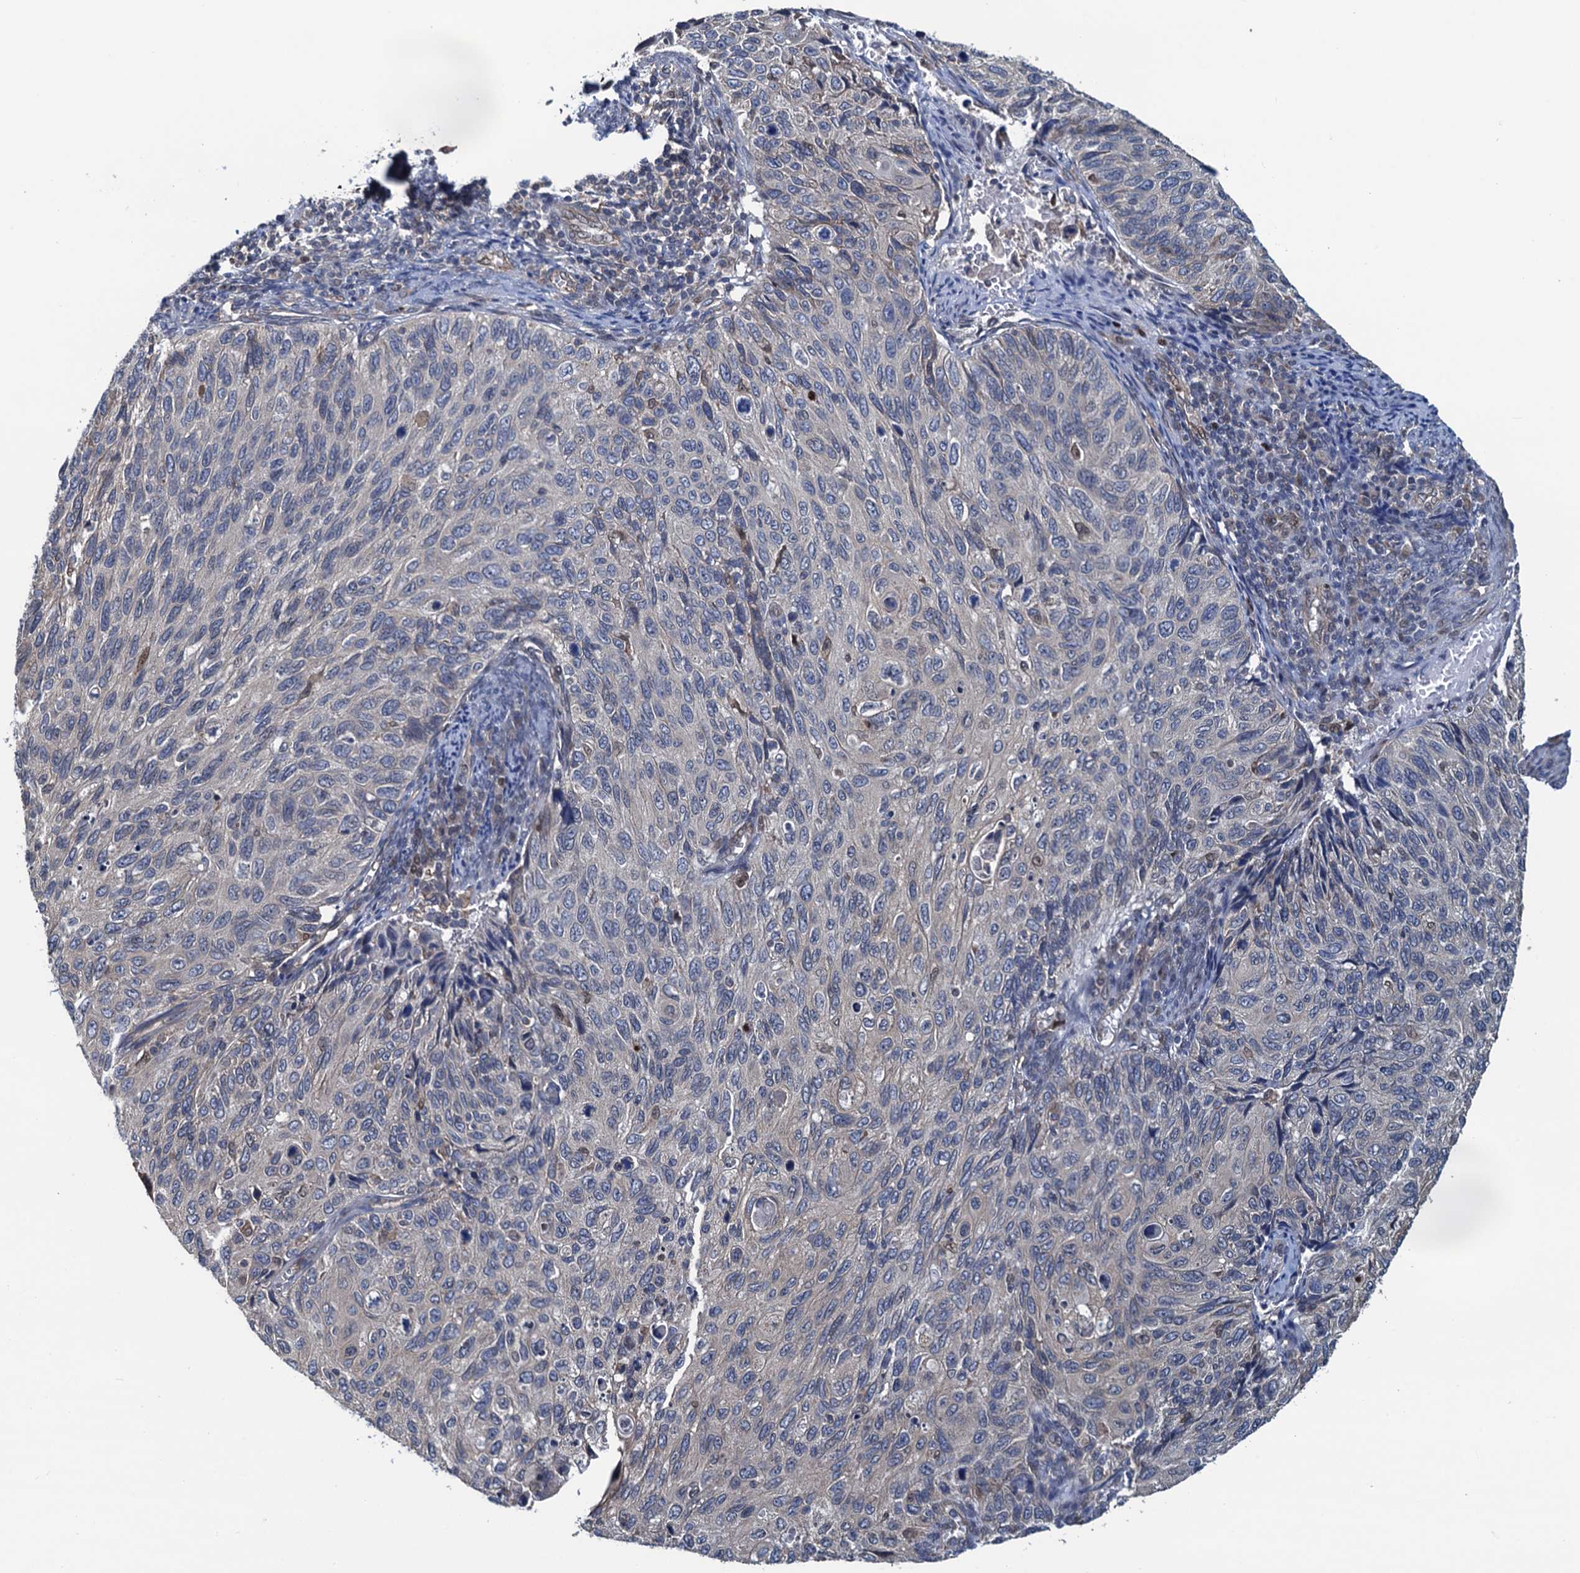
{"staining": {"intensity": "negative", "quantity": "none", "location": "none"}, "tissue": "cervical cancer", "cell_type": "Tumor cells", "image_type": "cancer", "snomed": [{"axis": "morphology", "description": "Squamous cell carcinoma, NOS"}, {"axis": "topography", "description": "Cervix"}], "caption": "A high-resolution histopathology image shows immunohistochemistry (IHC) staining of cervical cancer (squamous cell carcinoma), which displays no significant staining in tumor cells.", "gene": "RNF125", "patient": {"sex": "female", "age": 70}}